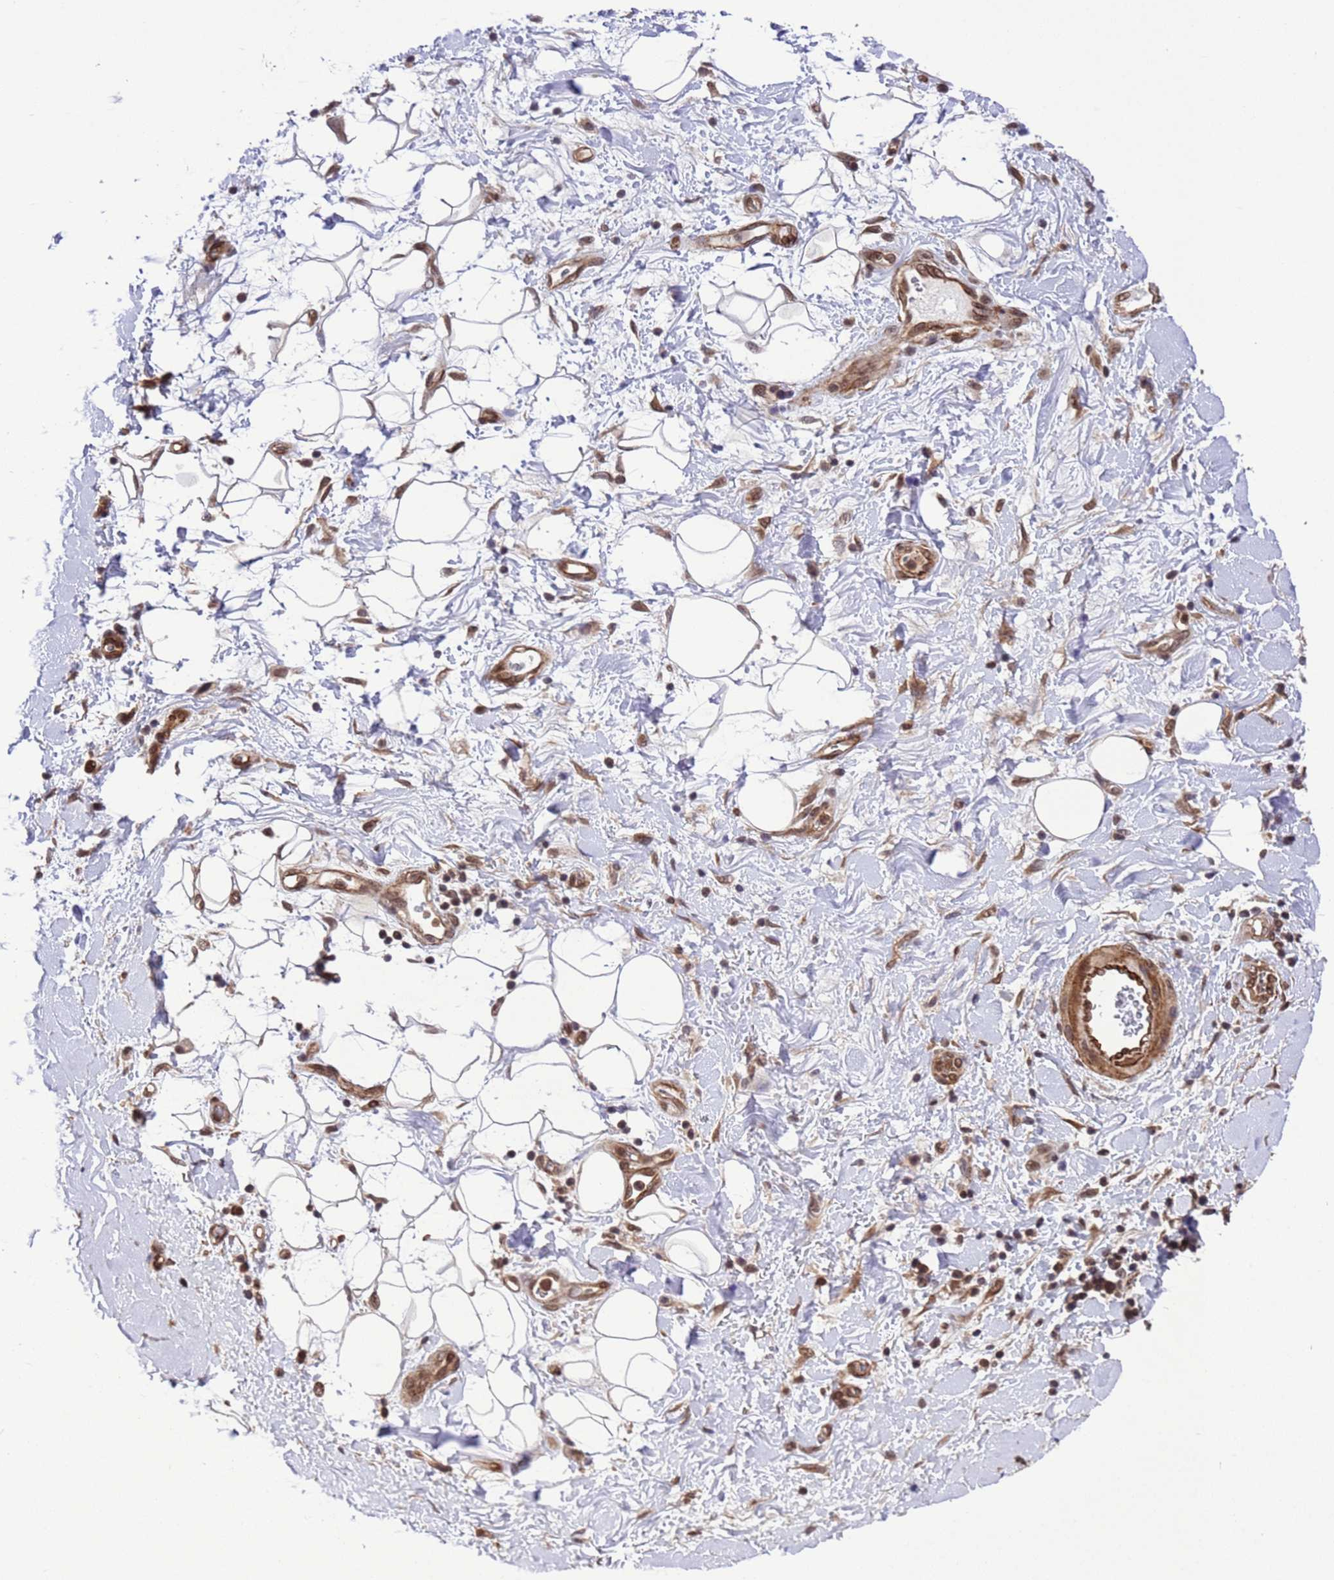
{"staining": {"intensity": "moderate", "quantity": ">75%", "location": "nuclear"}, "tissue": "adipose tissue", "cell_type": "Adipocytes", "image_type": "normal", "snomed": [{"axis": "morphology", "description": "Normal tissue, NOS"}, {"axis": "morphology", "description": "Adenocarcinoma, NOS"}, {"axis": "topography", "description": "Pancreas"}, {"axis": "topography", "description": "Peripheral nerve tissue"}], "caption": "Immunohistochemistry photomicrograph of unremarkable adipose tissue: adipose tissue stained using immunohistochemistry shows medium levels of moderate protein expression localized specifically in the nuclear of adipocytes, appearing as a nuclear brown color.", "gene": "VSTM4", "patient": {"sex": "male", "age": 59}}